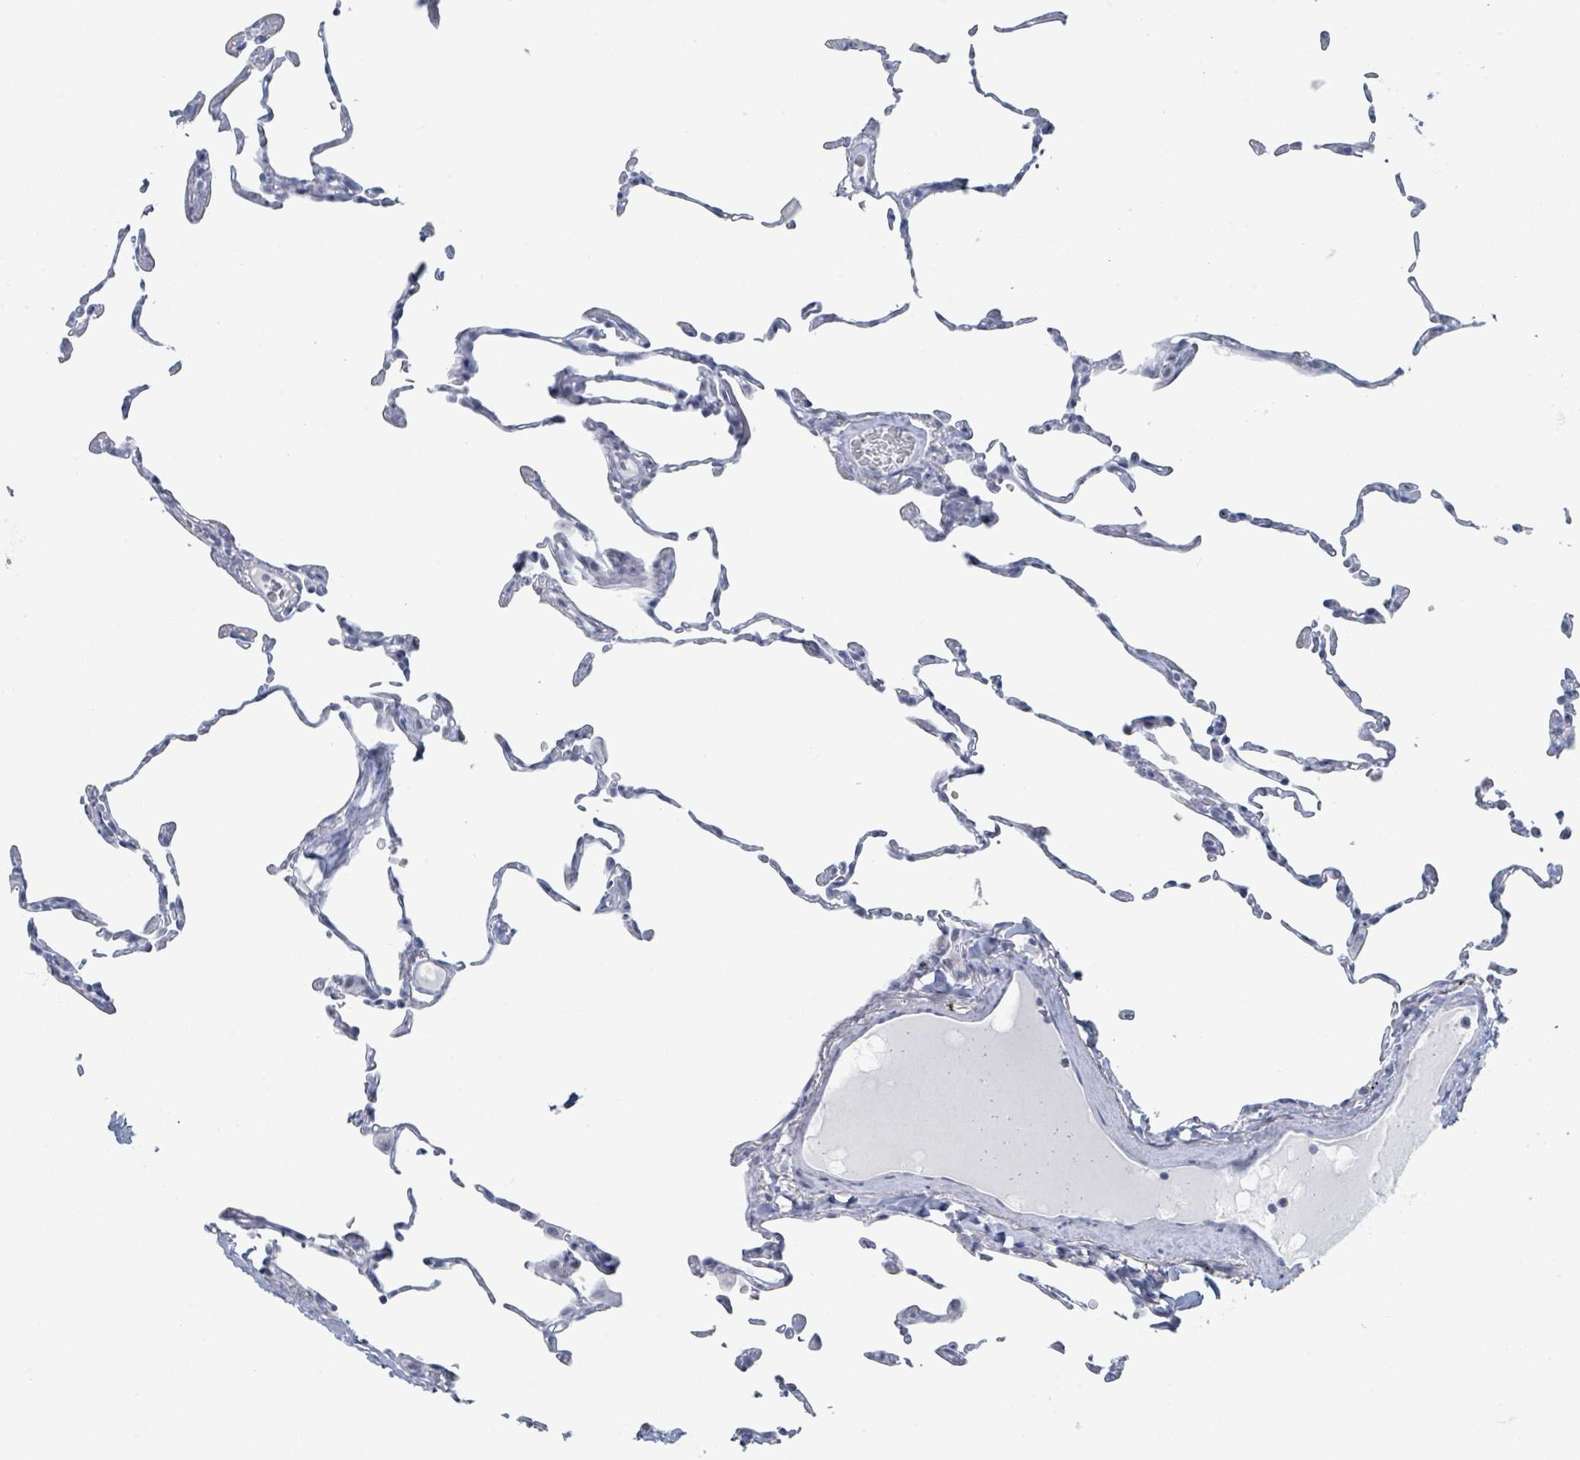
{"staining": {"intensity": "negative", "quantity": "none", "location": "none"}, "tissue": "lung", "cell_type": "Alveolar cells", "image_type": "normal", "snomed": [{"axis": "morphology", "description": "Normal tissue, NOS"}, {"axis": "topography", "description": "Lung"}], "caption": "High magnification brightfield microscopy of normal lung stained with DAB (brown) and counterstained with hematoxylin (blue): alveolar cells show no significant staining.", "gene": "GPR15LG", "patient": {"sex": "female", "age": 57}}